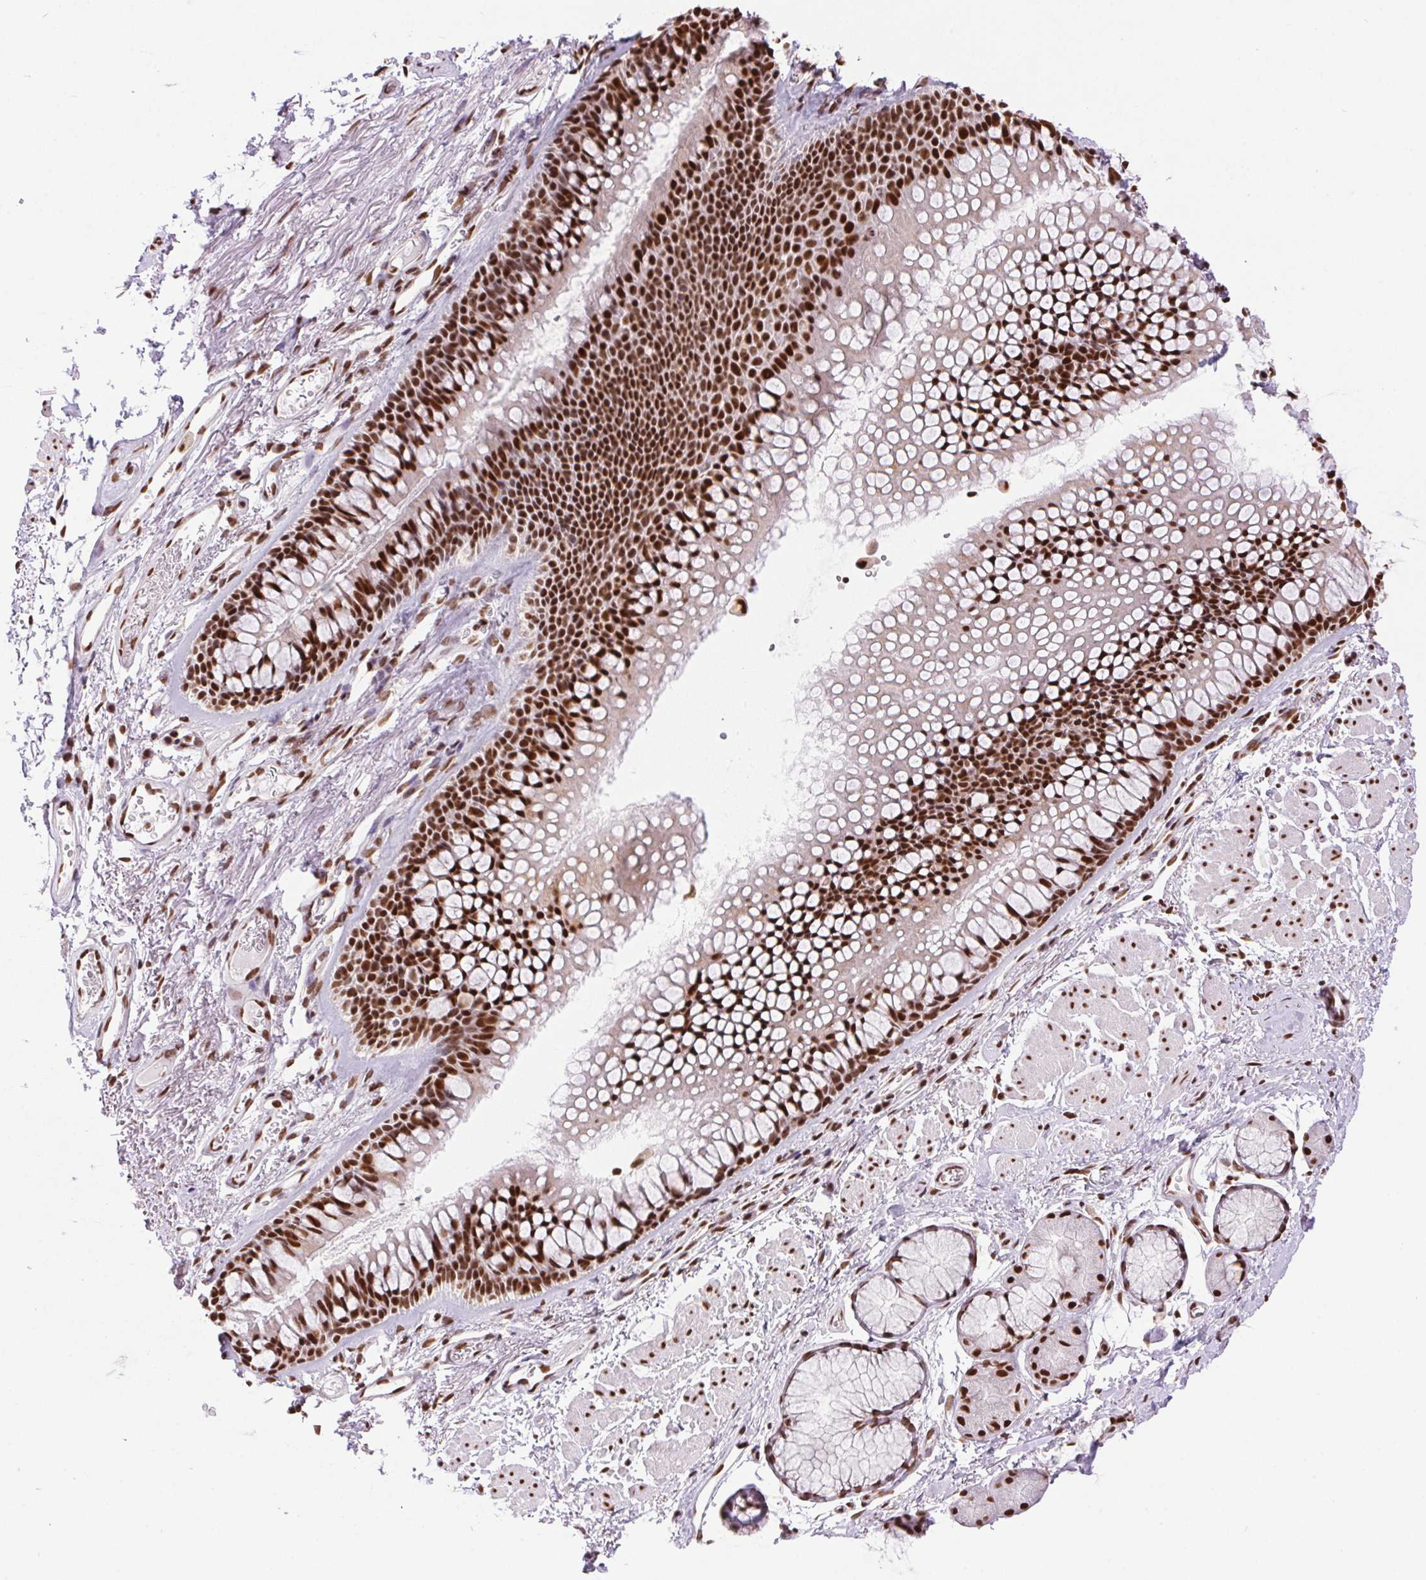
{"staining": {"intensity": "strong", "quantity": ">75%", "location": "nuclear"}, "tissue": "soft tissue", "cell_type": "Fibroblasts", "image_type": "normal", "snomed": [{"axis": "morphology", "description": "Normal tissue, NOS"}, {"axis": "topography", "description": "Cartilage tissue"}, {"axis": "topography", "description": "Bronchus"}], "caption": "Immunohistochemical staining of benign soft tissue exhibits >75% levels of strong nuclear protein expression in approximately >75% of fibroblasts. (brown staining indicates protein expression, while blue staining denotes nuclei).", "gene": "ZNF207", "patient": {"sex": "female", "age": 79}}